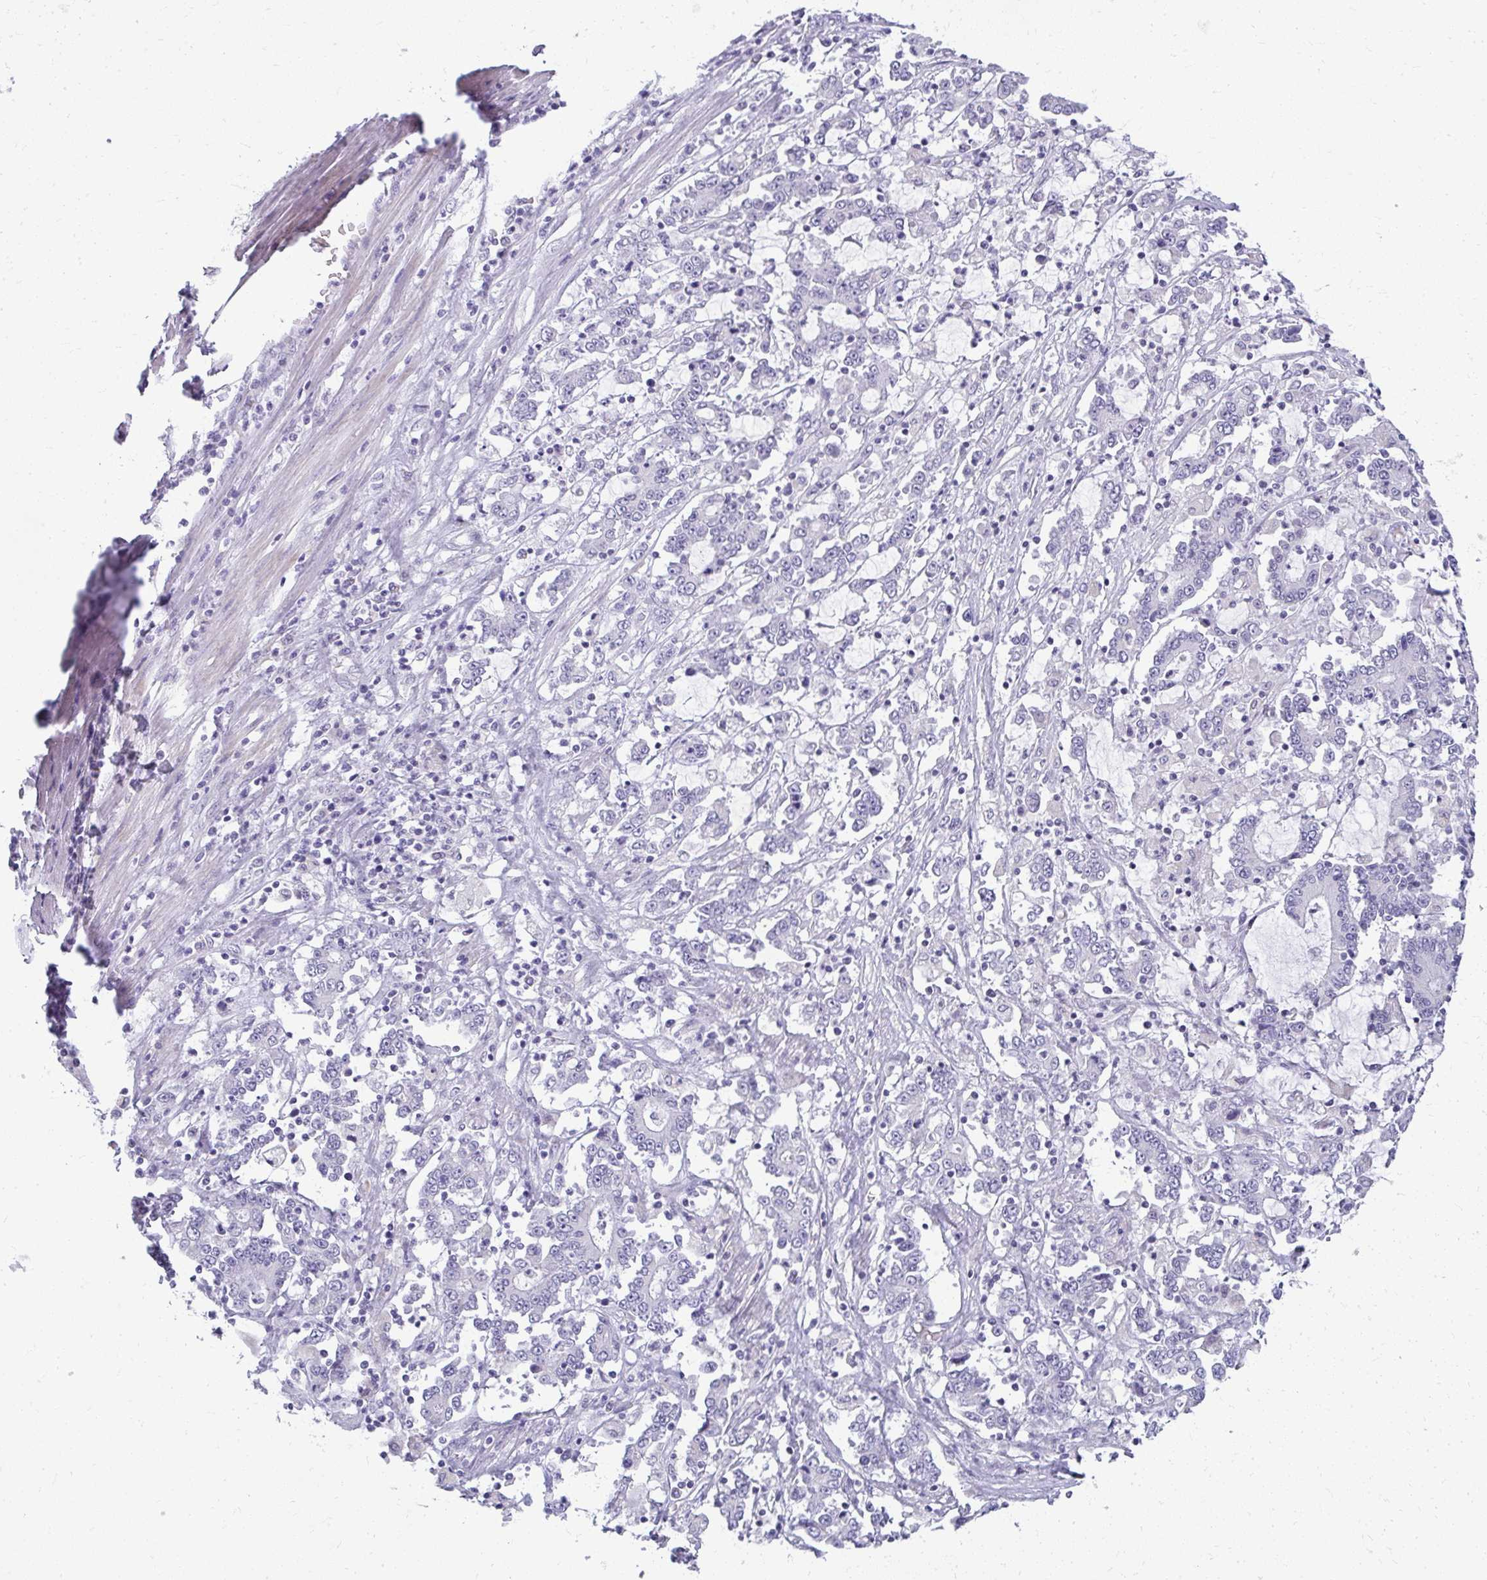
{"staining": {"intensity": "negative", "quantity": "none", "location": "none"}, "tissue": "stomach cancer", "cell_type": "Tumor cells", "image_type": "cancer", "snomed": [{"axis": "morphology", "description": "Adenocarcinoma, NOS"}, {"axis": "topography", "description": "Stomach, upper"}], "caption": "The image demonstrates no significant positivity in tumor cells of stomach adenocarcinoma.", "gene": "TEX33", "patient": {"sex": "male", "age": 68}}